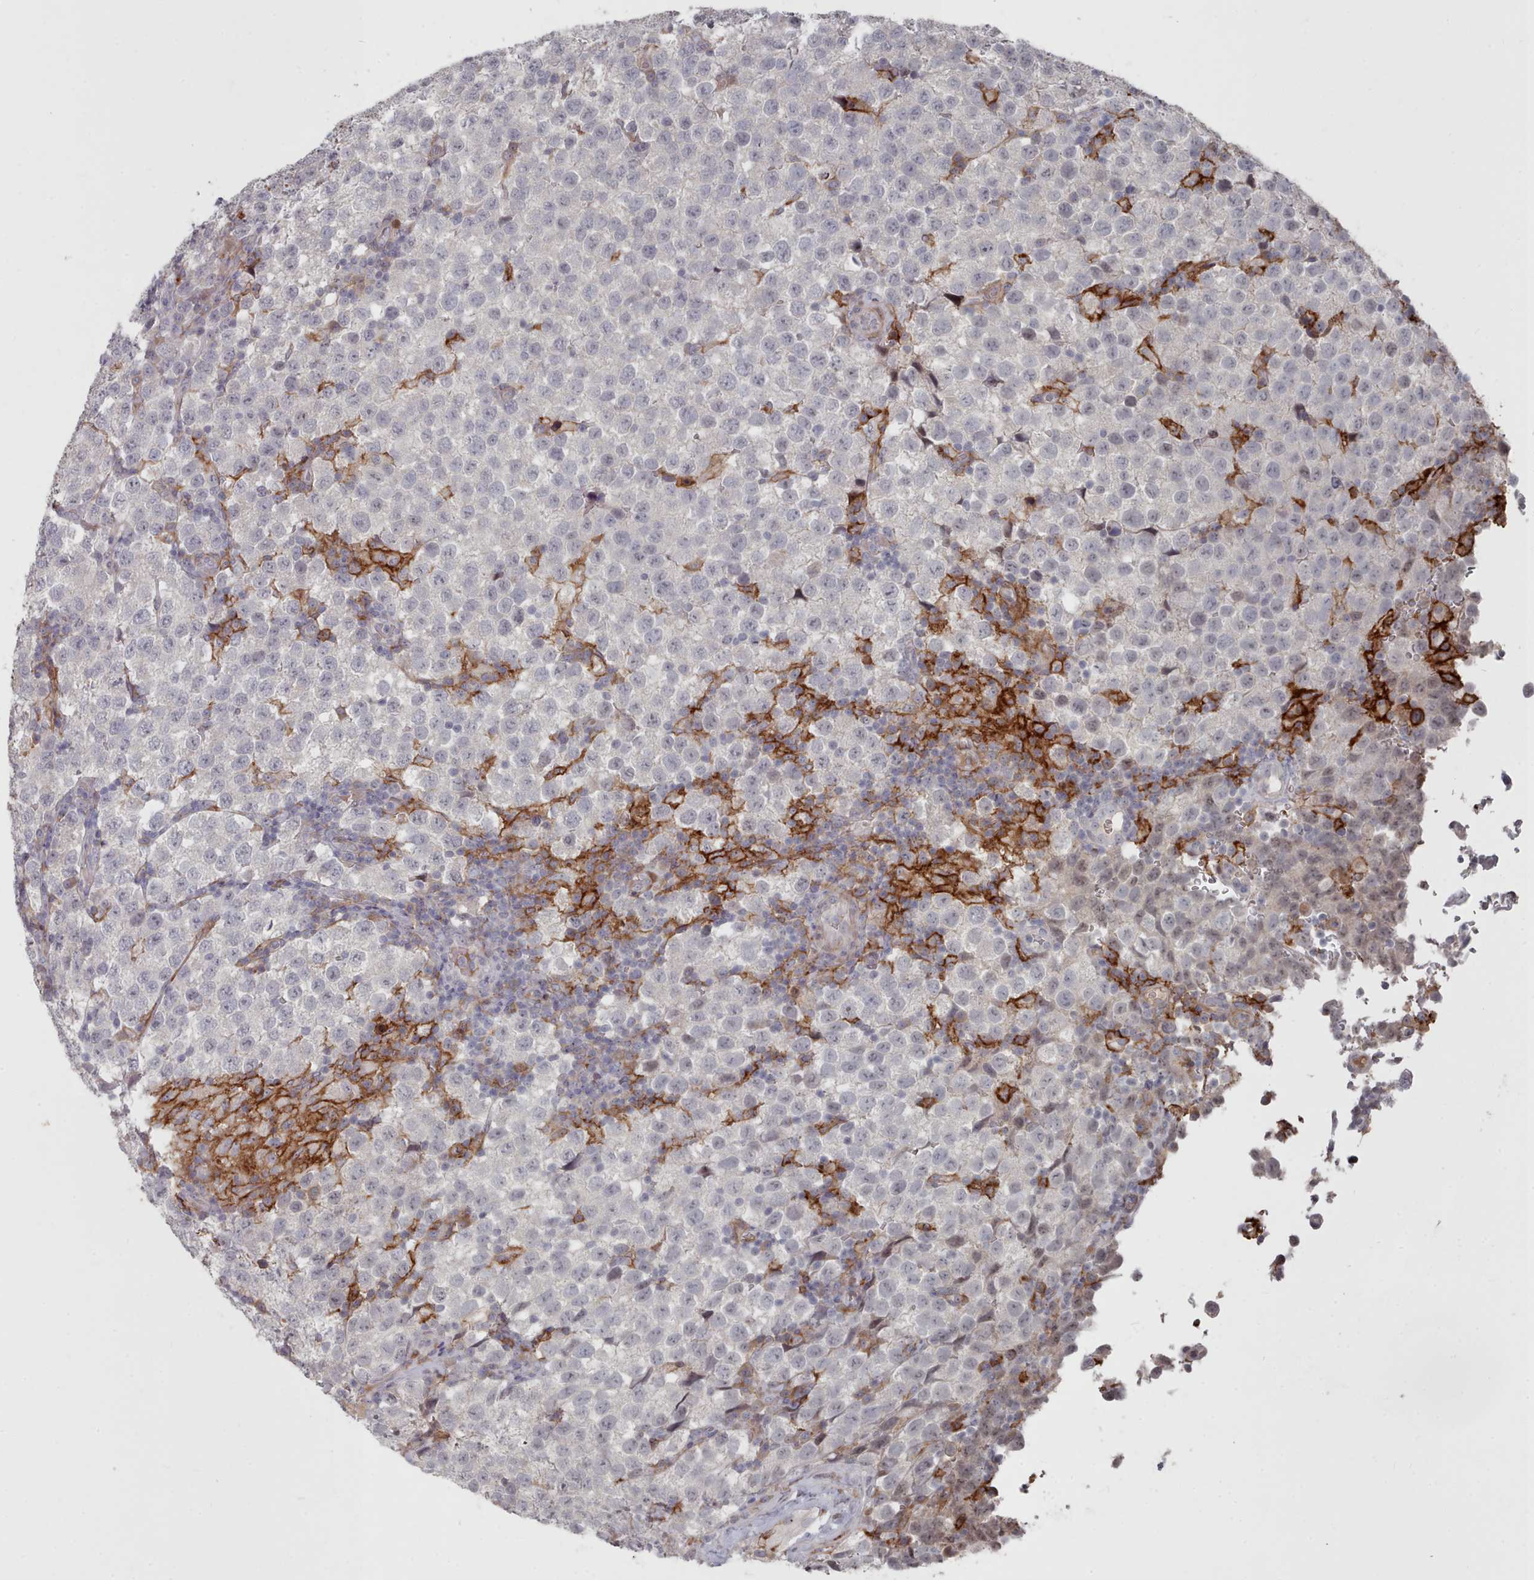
{"staining": {"intensity": "negative", "quantity": "none", "location": "none"}, "tissue": "testis cancer", "cell_type": "Tumor cells", "image_type": "cancer", "snomed": [{"axis": "morphology", "description": "Seminoma, NOS"}, {"axis": "topography", "description": "Testis"}], "caption": "Immunohistochemistry (IHC) image of testis cancer stained for a protein (brown), which exhibits no expression in tumor cells.", "gene": "COL8A2", "patient": {"sex": "male", "age": 34}}